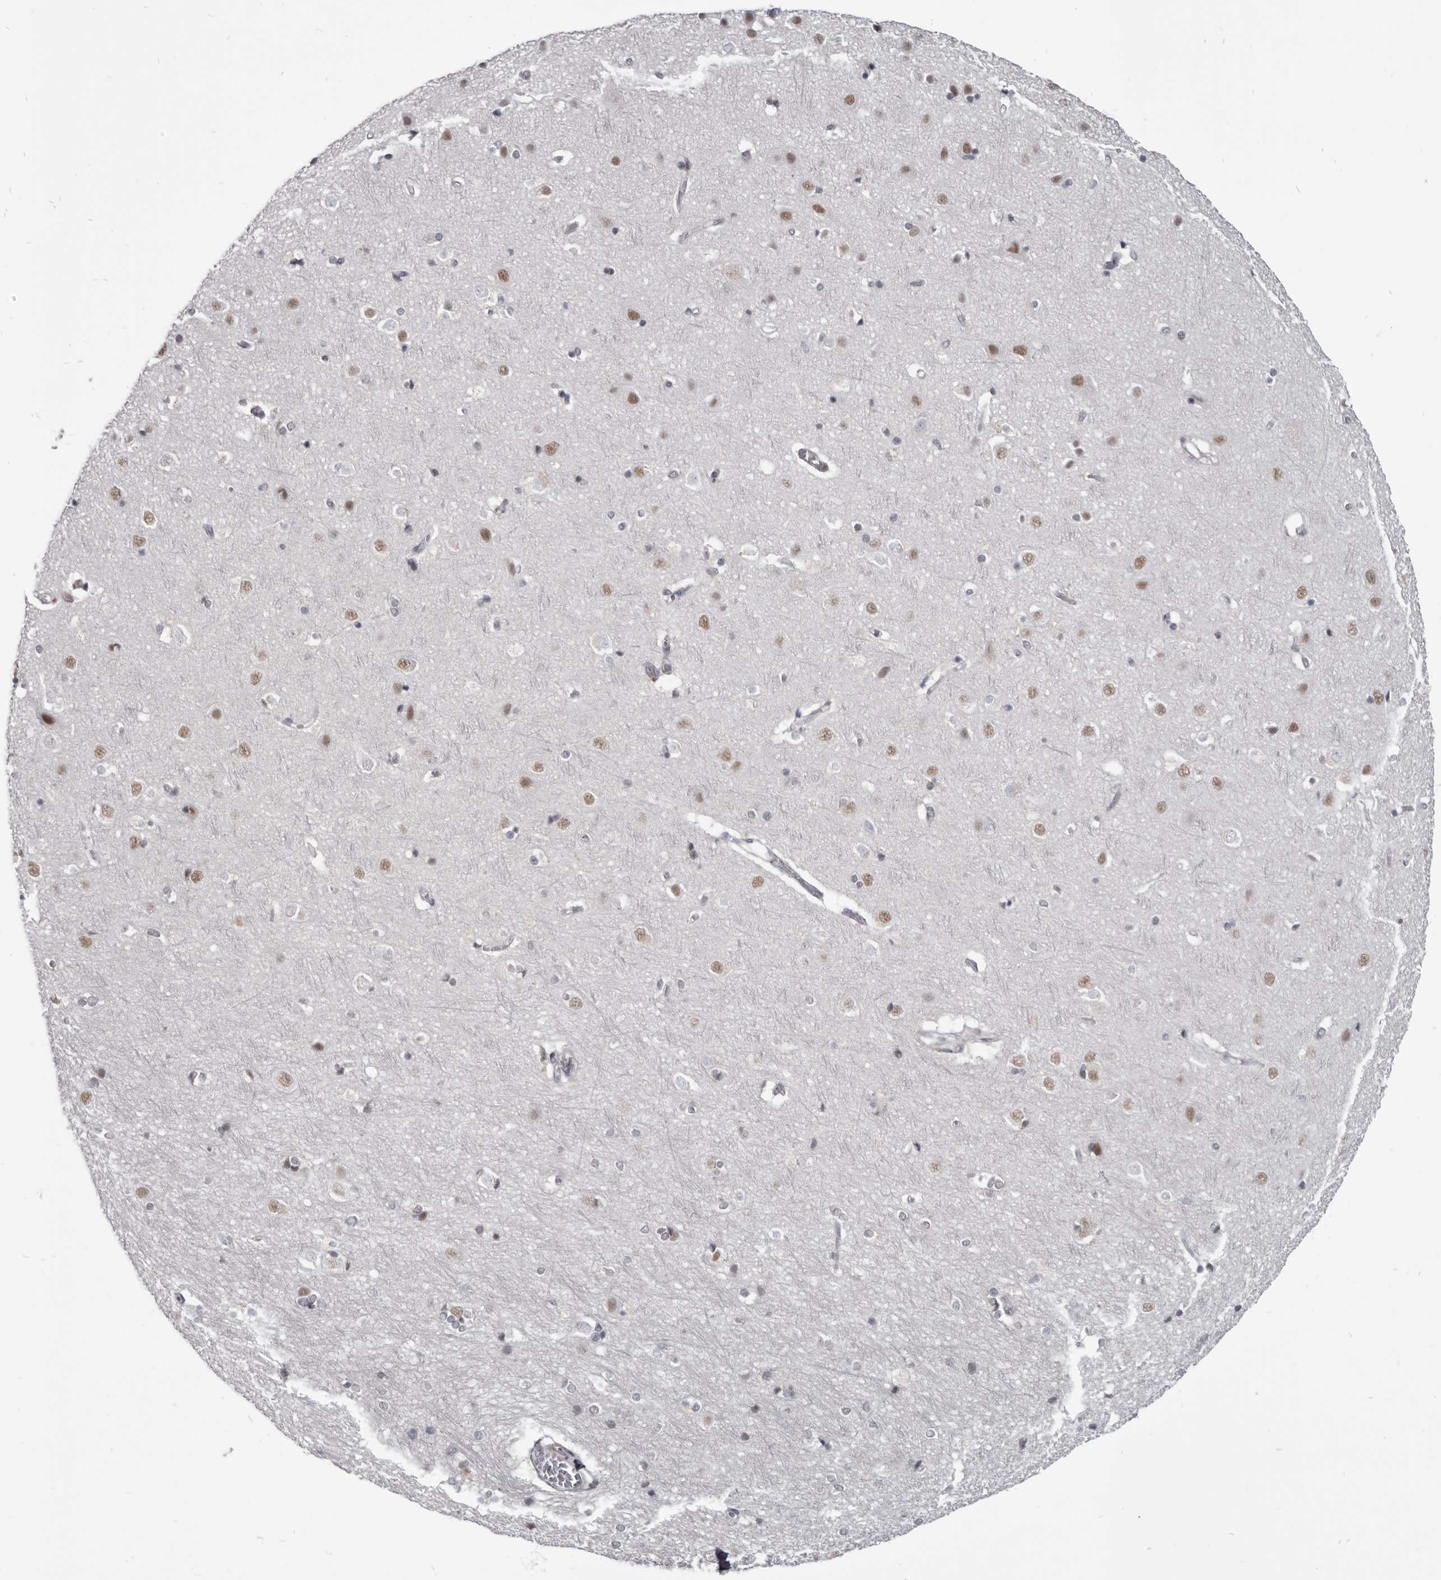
{"staining": {"intensity": "negative", "quantity": "none", "location": "none"}, "tissue": "cerebral cortex", "cell_type": "Endothelial cells", "image_type": "normal", "snomed": [{"axis": "morphology", "description": "Normal tissue, NOS"}, {"axis": "topography", "description": "Cerebral cortex"}], "caption": "High magnification brightfield microscopy of benign cerebral cortex stained with DAB (3,3'-diaminobenzidine) (brown) and counterstained with hematoxylin (blue): endothelial cells show no significant staining.", "gene": "CGN", "patient": {"sex": "male", "age": 54}}